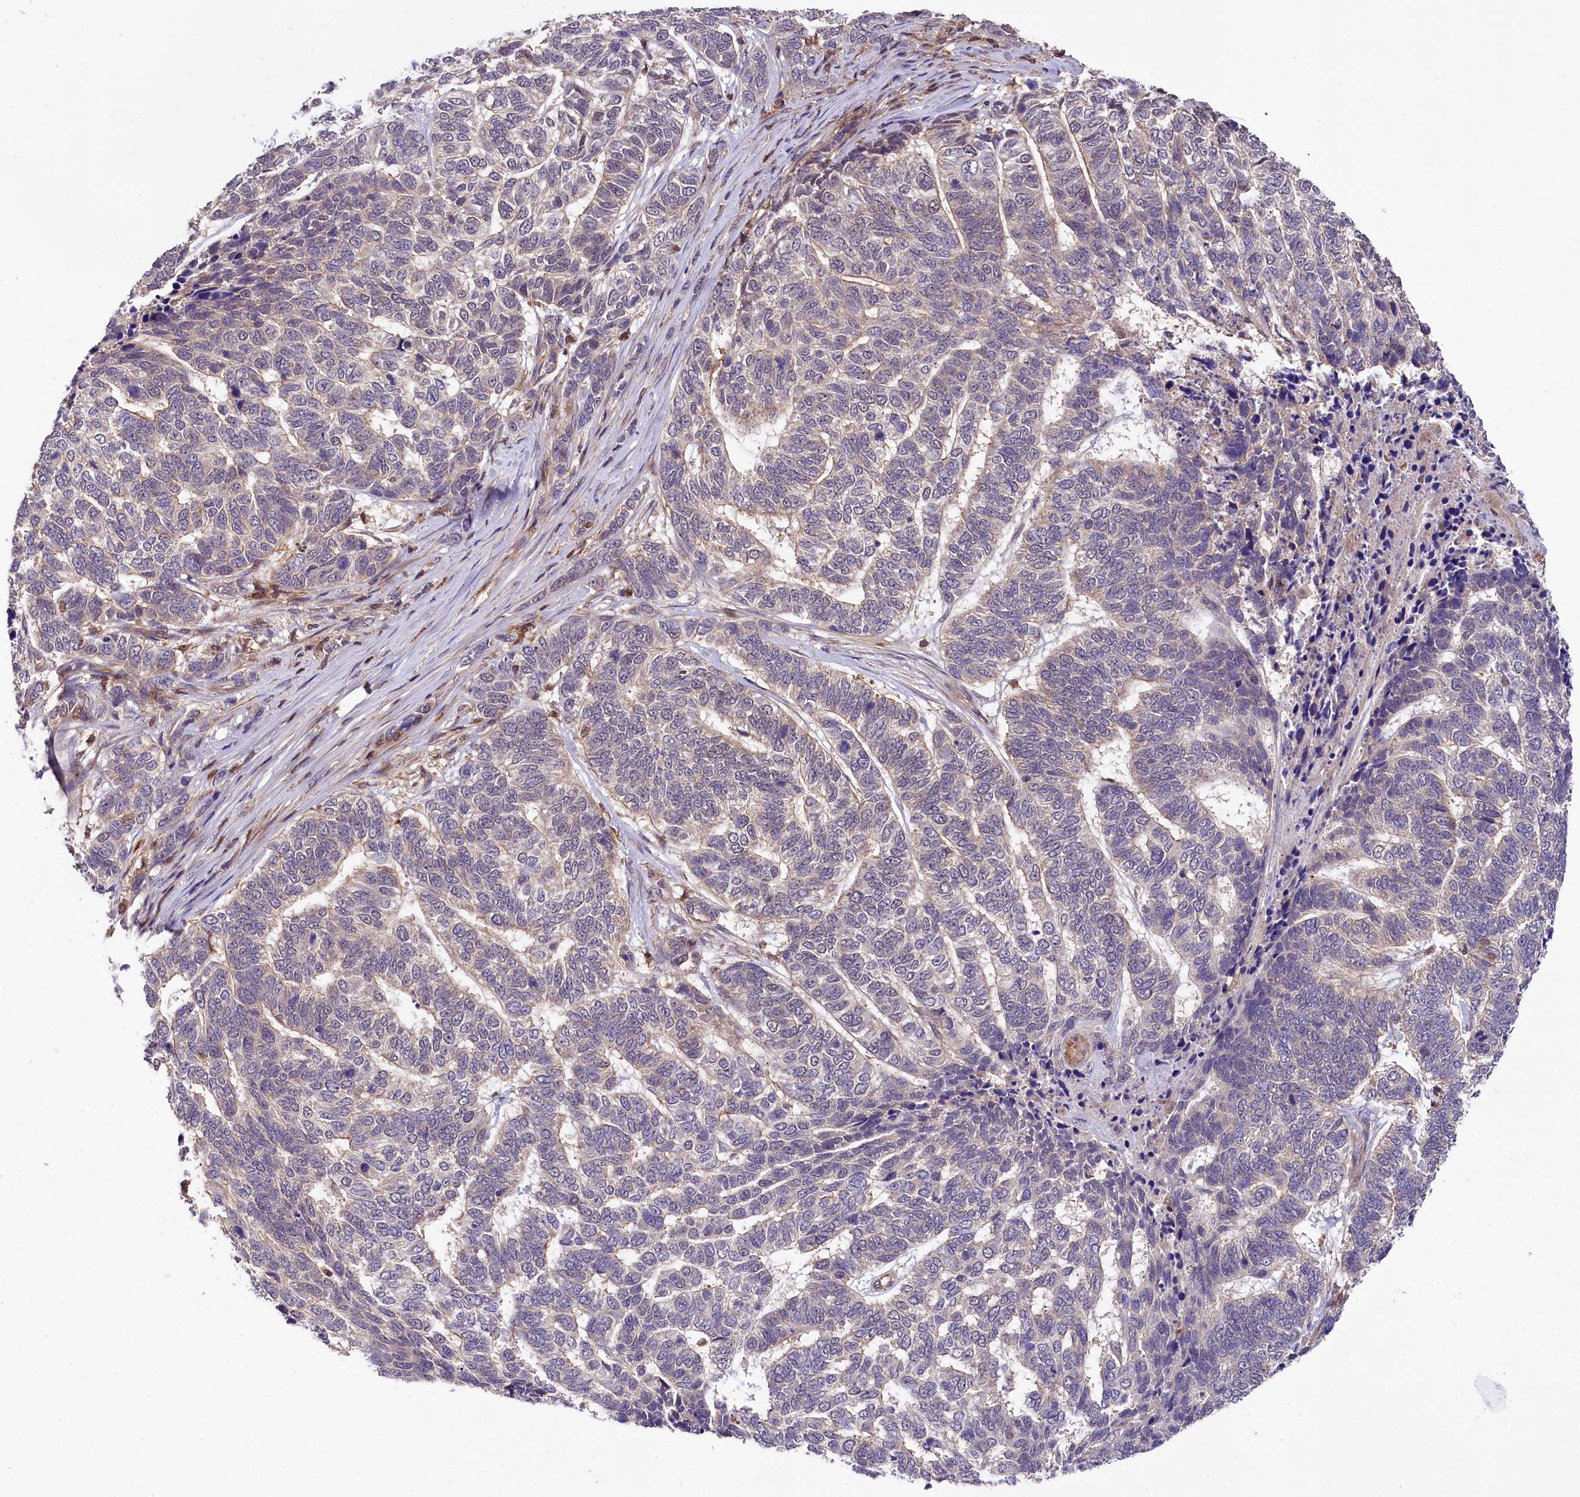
{"staining": {"intensity": "negative", "quantity": "none", "location": "none"}, "tissue": "skin cancer", "cell_type": "Tumor cells", "image_type": "cancer", "snomed": [{"axis": "morphology", "description": "Basal cell carcinoma"}, {"axis": "topography", "description": "Skin"}], "caption": "A photomicrograph of skin basal cell carcinoma stained for a protein displays no brown staining in tumor cells.", "gene": "SKIDA1", "patient": {"sex": "female", "age": 65}}